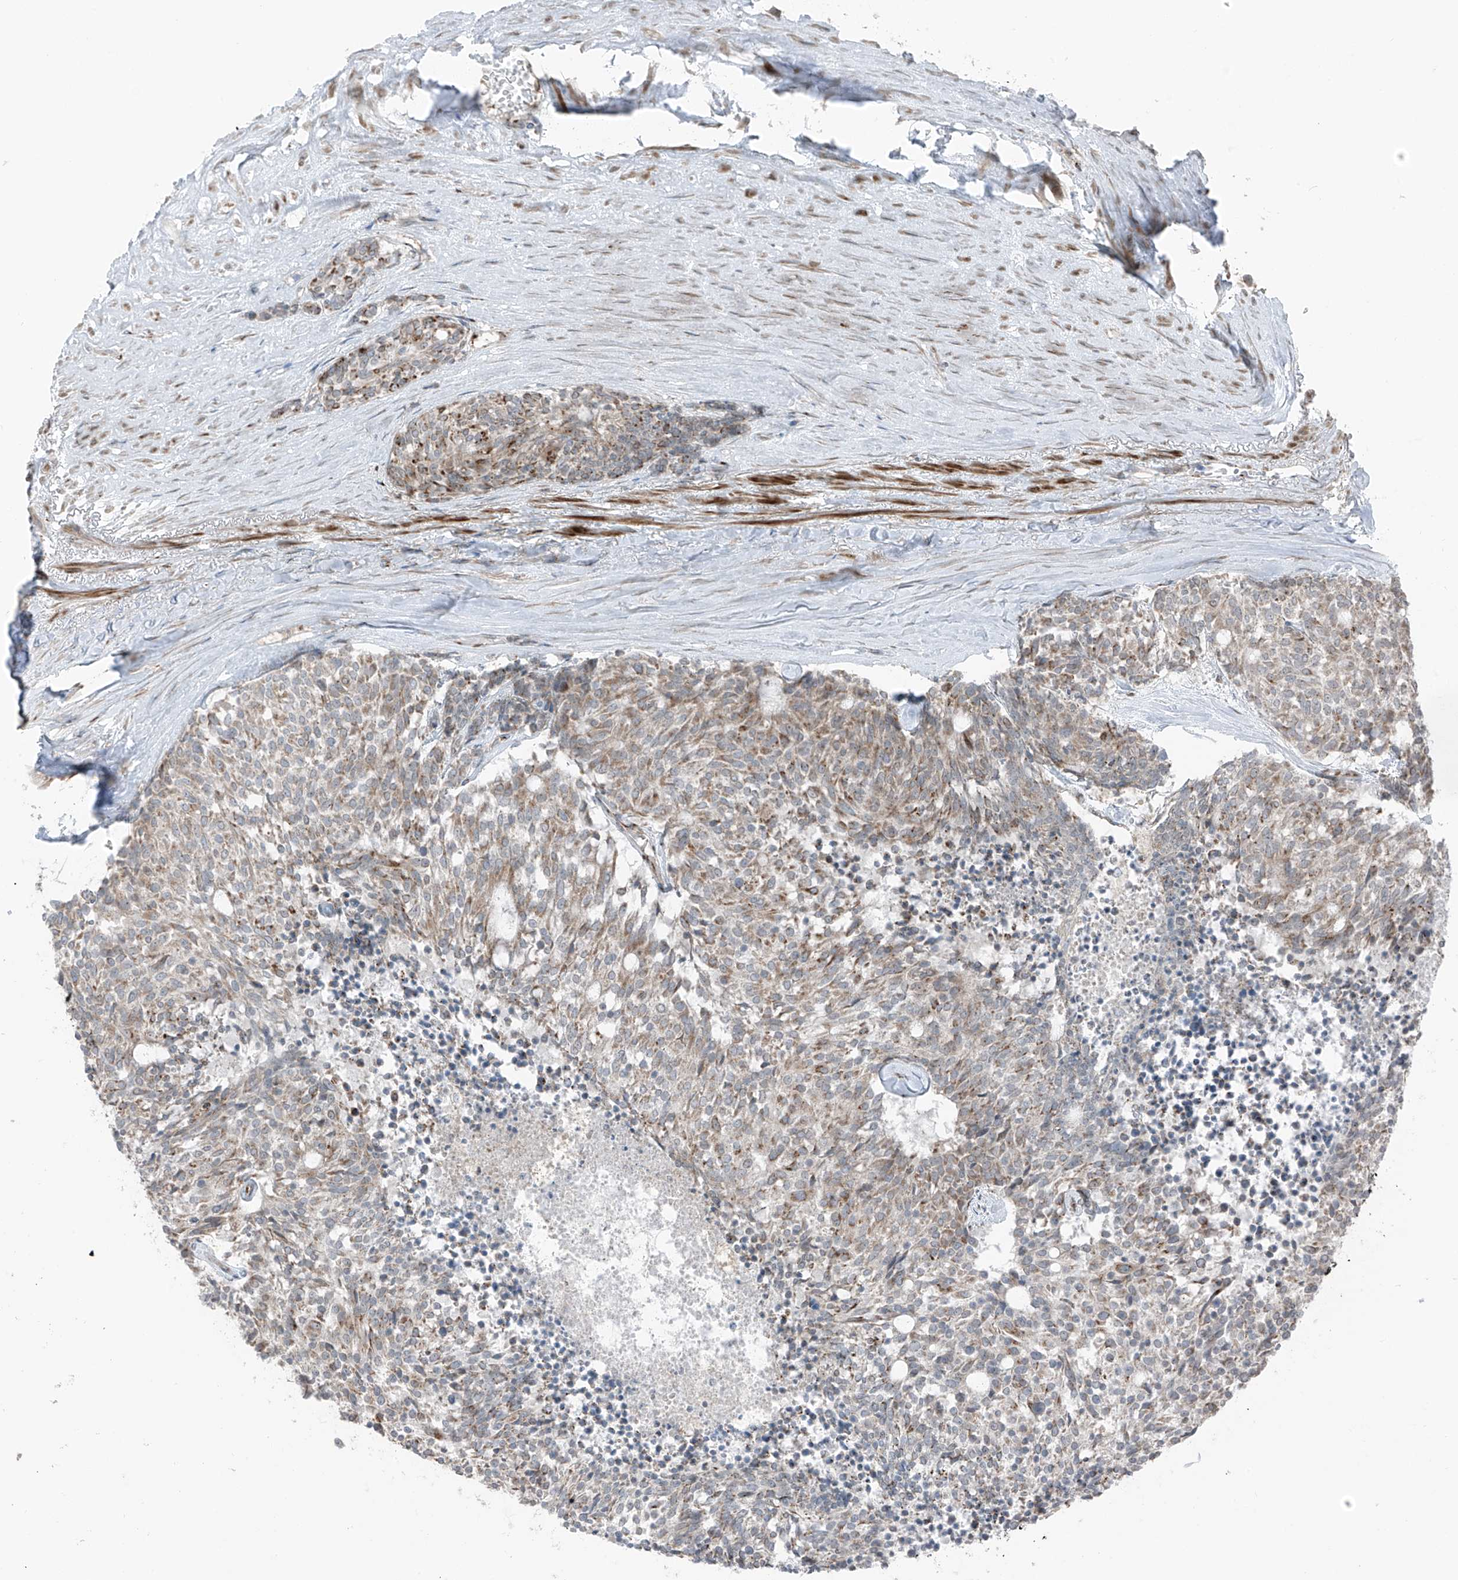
{"staining": {"intensity": "weak", "quantity": "25%-75%", "location": "cytoplasmic/membranous"}, "tissue": "carcinoid", "cell_type": "Tumor cells", "image_type": "cancer", "snomed": [{"axis": "morphology", "description": "Carcinoid, malignant, NOS"}, {"axis": "topography", "description": "Pancreas"}], "caption": "IHC photomicrograph of neoplastic tissue: carcinoid stained using IHC reveals low levels of weak protein expression localized specifically in the cytoplasmic/membranous of tumor cells, appearing as a cytoplasmic/membranous brown color.", "gene": "ERLEC1", "patient": {"sex": "female", "age": 54}}